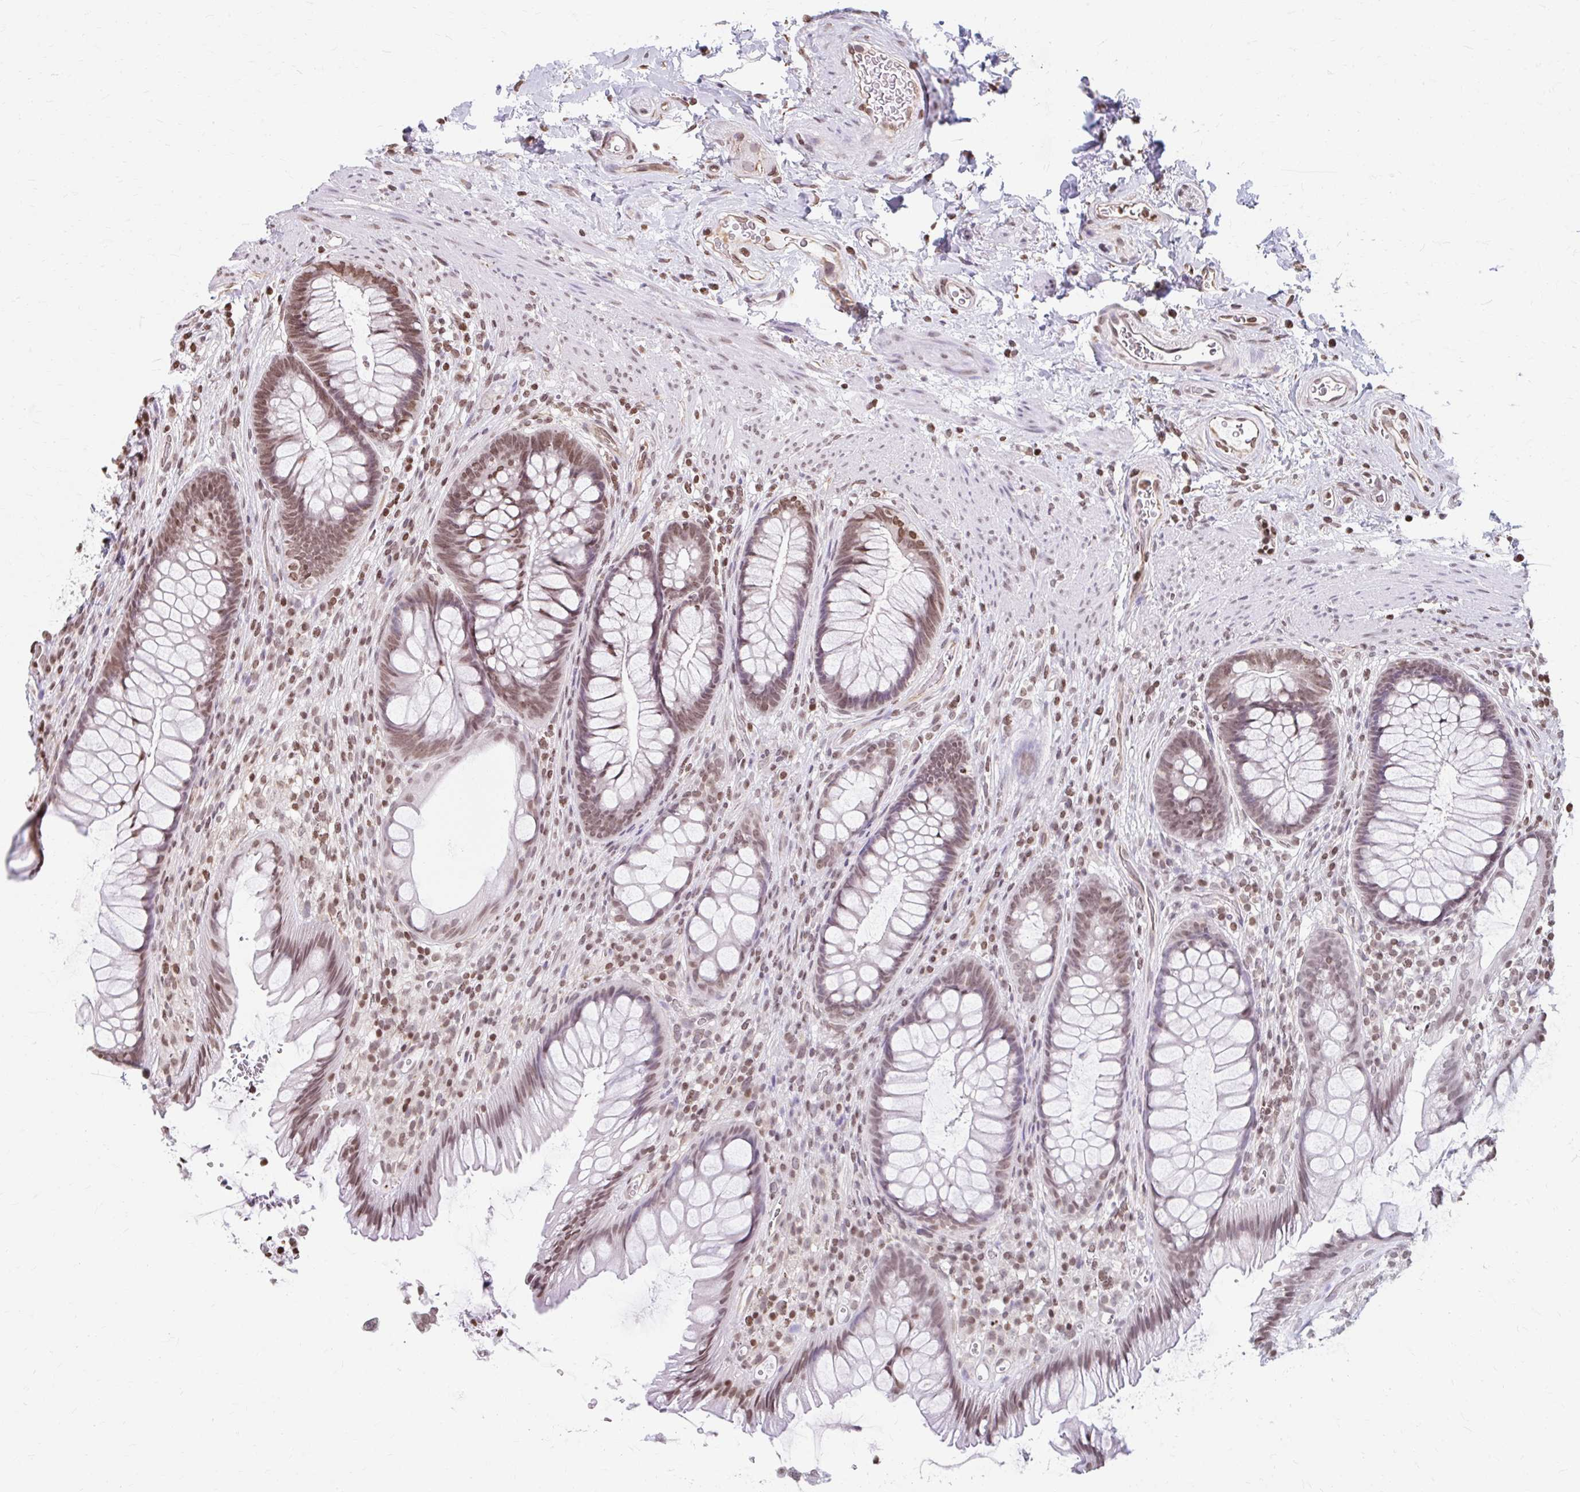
{"staining": {"intensity": "moderate", "quantity": ">75%", "location": "nuclear"}, "tissue": "rectum", "cell_type": "Glandular cells", "image_type": "normal", "snomed": [{"axis": "morphology", "description": "Normal tissue, NOS"}, {"axis": "topography", "description": "Rectum"}], "caption": "Moderate nuclear protein staining is present in approximately >75% of glandular cells in rectum. The staining was performed using DAB (3,3'-diaminobenzidine) to visualize the protein expression in brown, while the nuclei were stained in blue with hematoxylin (Magnification: 20x).", "gene": "ORC3", "patient": {"sex": "male", "age": 53}}